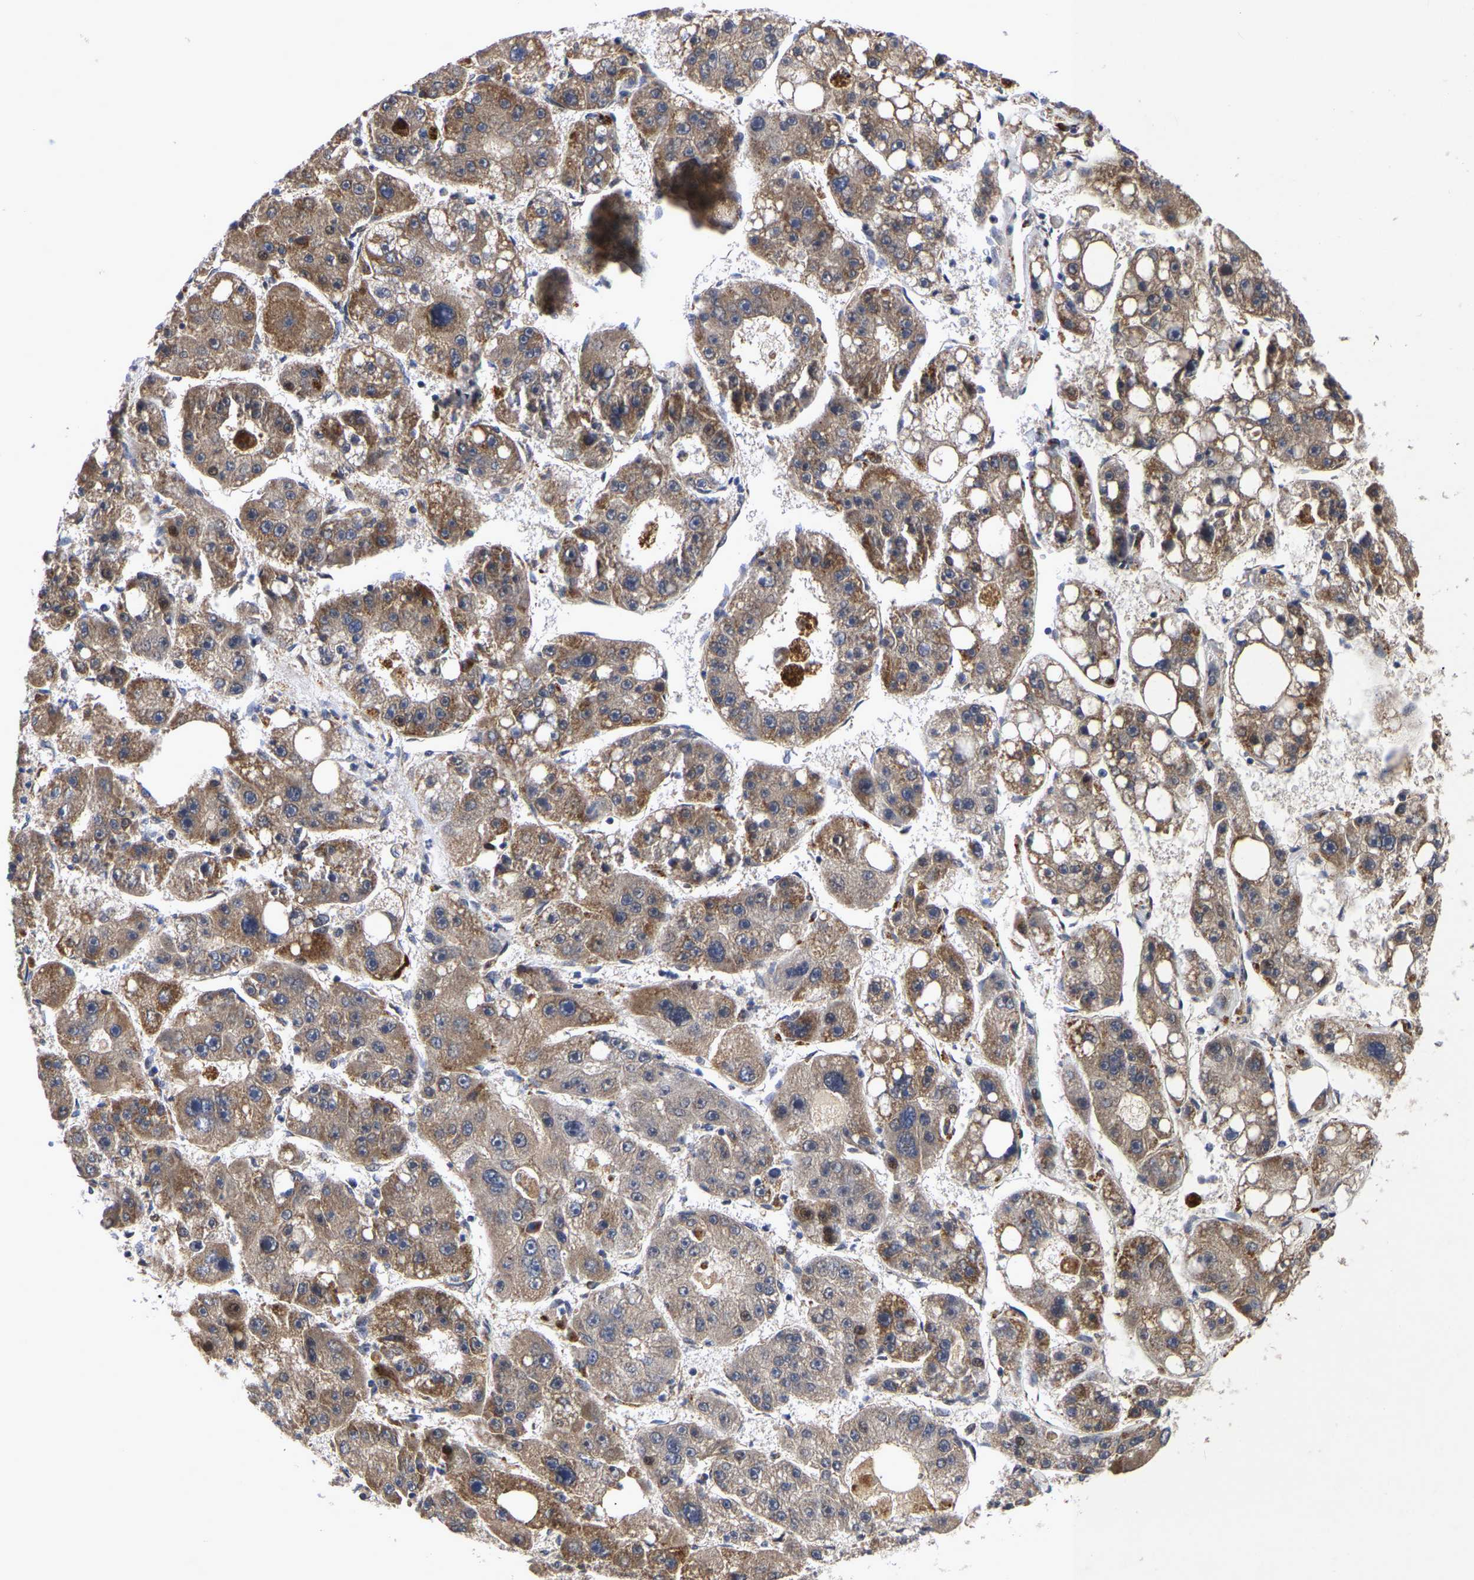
{"staining": {"intensity": "moderate", "quantity": ">75%", "location": "cytoplasmic/membranous"}, "tissue": "liver cancer", "cell_type": "Tumor cells", "image_type": "cancer", "snomed": [{"axis": "morphology", "description": "Carcinoma, Hepatocellular, NOS"}, {"axis": "topography", "description": "Liver"}], "caption": "A high-resolution image shows immunohistochemistry staining of liver cancer, which reveals moderate cytoplasmic/membranous expression in about >75% of tumor cells.", "gene": "JUNB", "patient": {"sex": "female", "age": 61}}